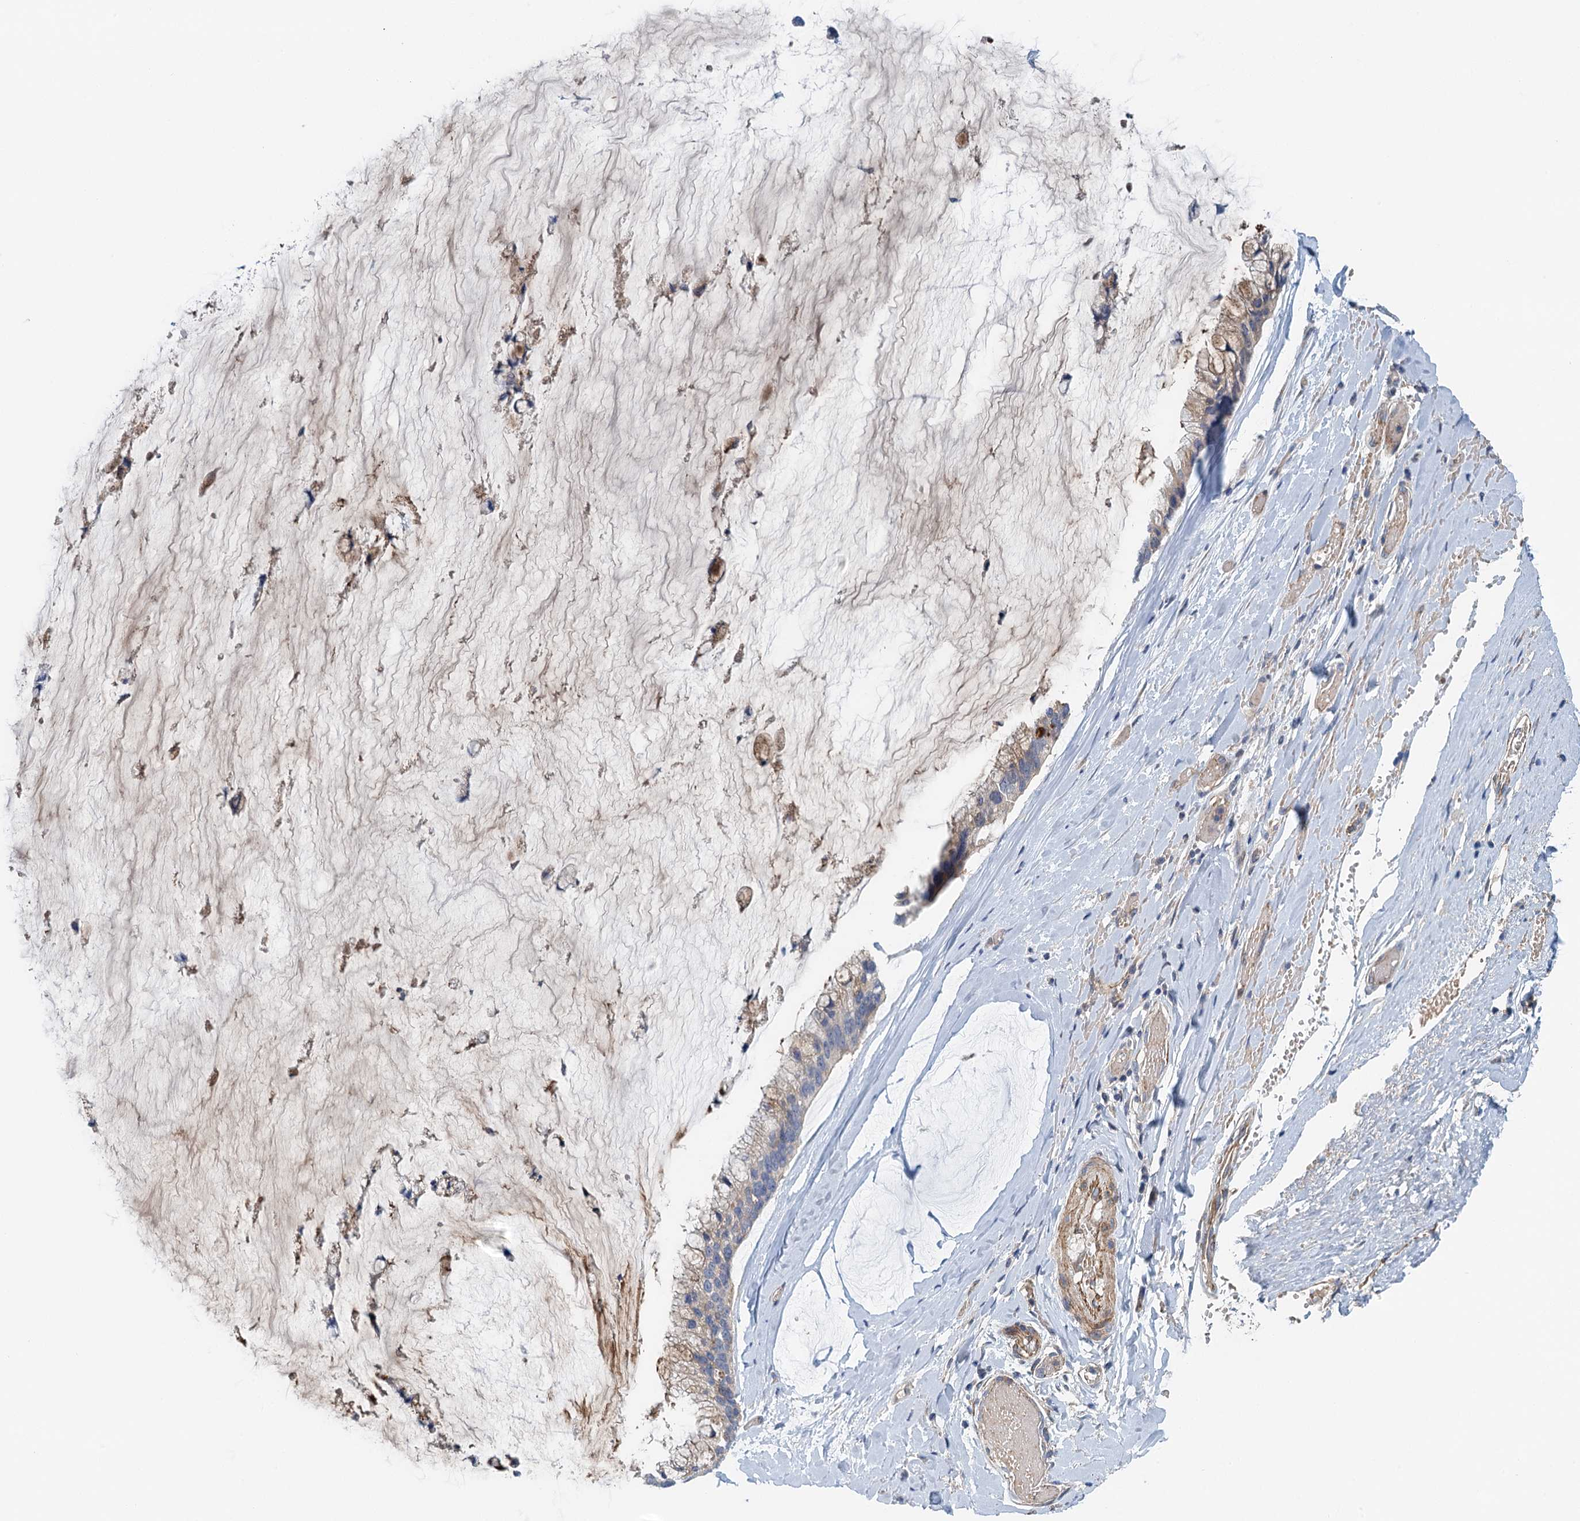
{"staining": {"intensity": "weak", "quantity": "<25%", "location": "cytoplasmic/membranous"}, "tissue": "ovarian cancer", "cell_type": "Tumor cells", "image_type": "cancer", "snomed": [{"axis": "morphology", "description": "Cystadenocarcinoma, mucinous, NOS"}, {"axis": "topography", "description": "Ovary"}], "caption": "Tumor cells are negative for protein expression in human mucinous cystadenocarcinoma (ovarian). (DAB immunohistochemistry (IHC) visualized using brightfield microscopy, high magnification).", "gene": "RSAD2", "patient": {"sex": "female", "age": 39}}